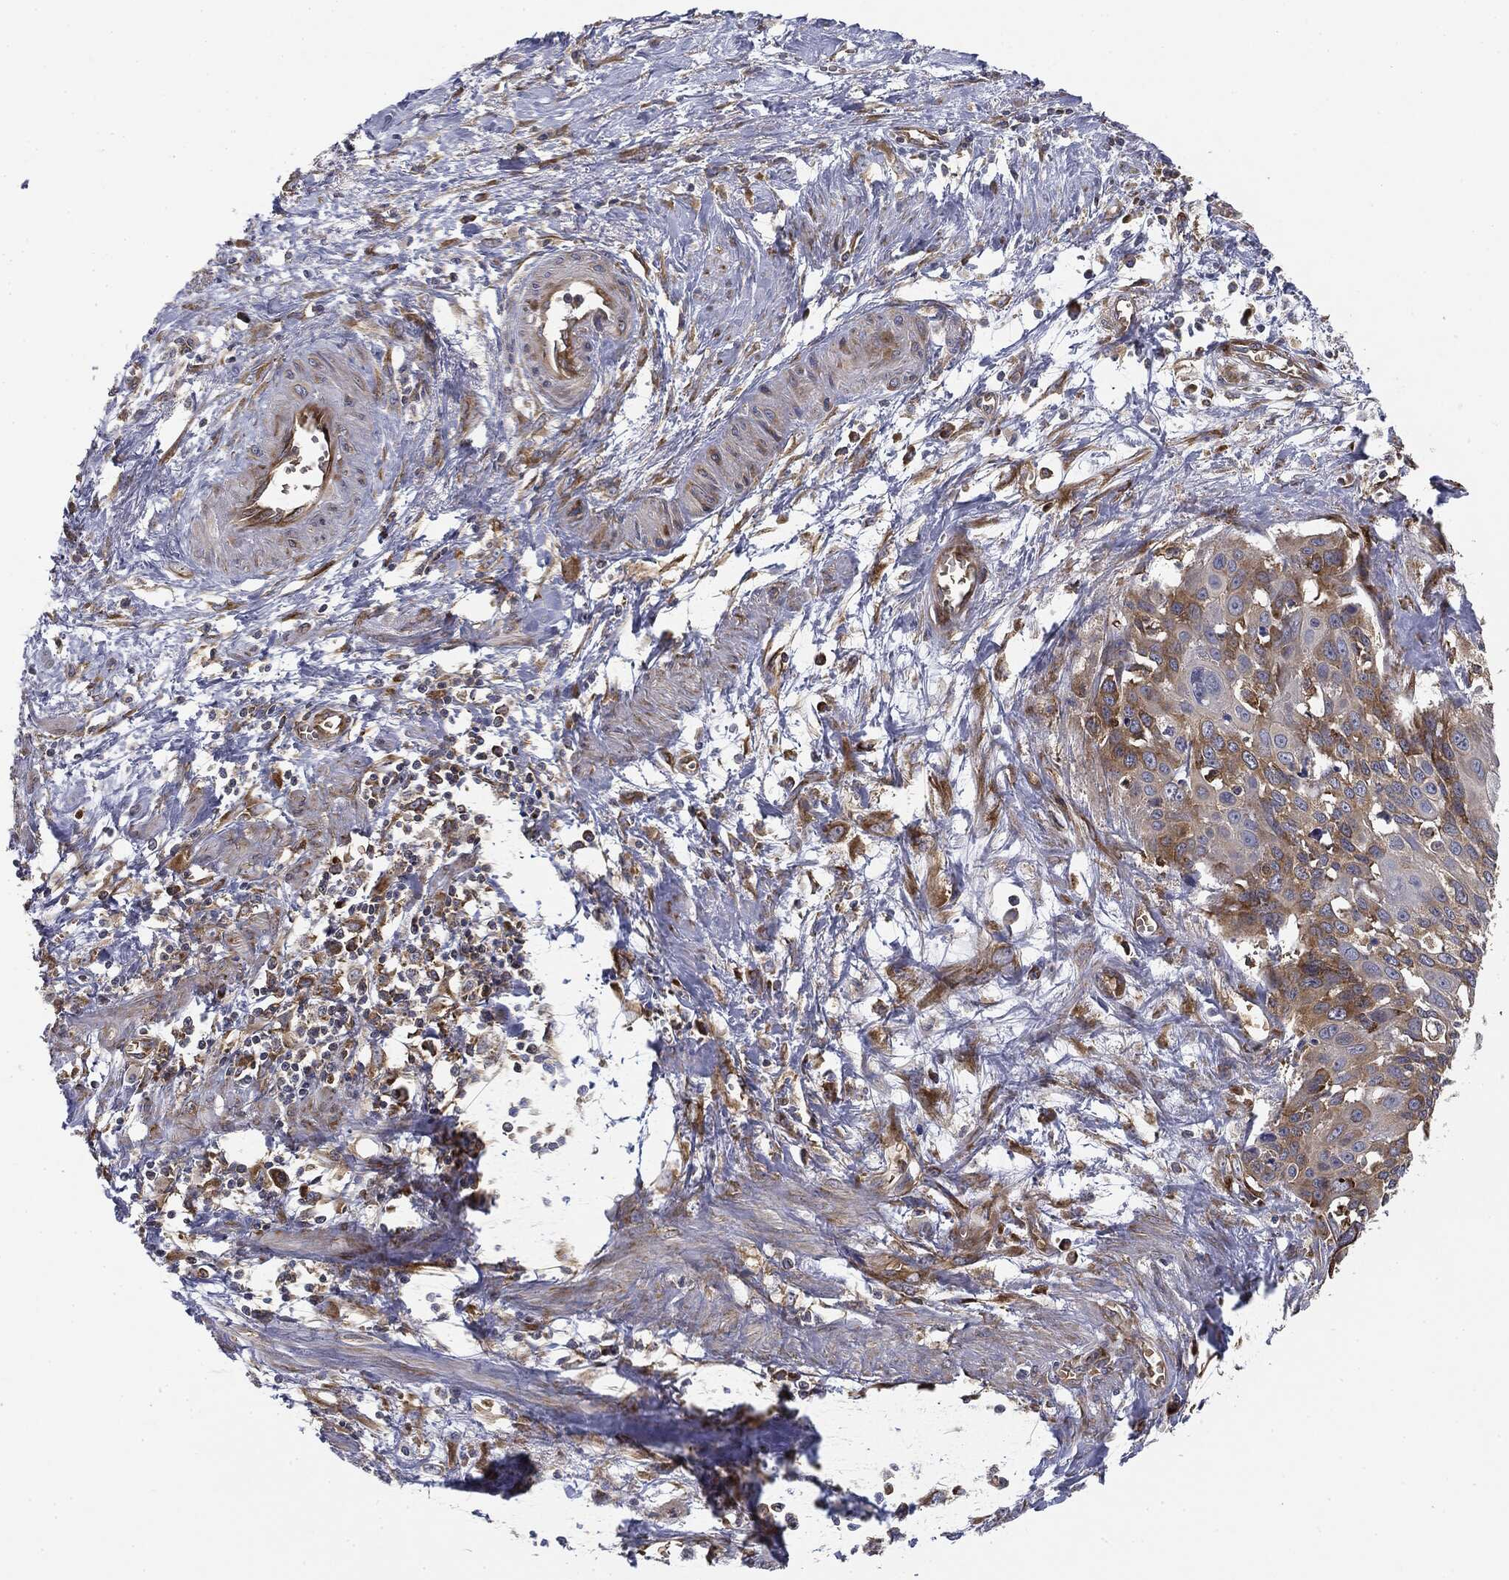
{"staining": {"intensity": "moderate", "quantity": "<25%", "location": "cytoplasmic/membranous"}, "tissue": "cervical cancer", "cell_type": "Tumor cells", "image_type": "cancer", "snomed": [{"axis": "morphology", "description": "Squamous cell carcinoma, NOS"}, {"axis": "topography", "description": "Cervix"}], "caption": "A brown stain shows moderate cytoplasmic/membranous staining of a protein in human cervical cancer (squamous cell carcinoma) tumor cells.", "gene": "EIF2AK2", "patient": {"sex": "female", "age": 58}}